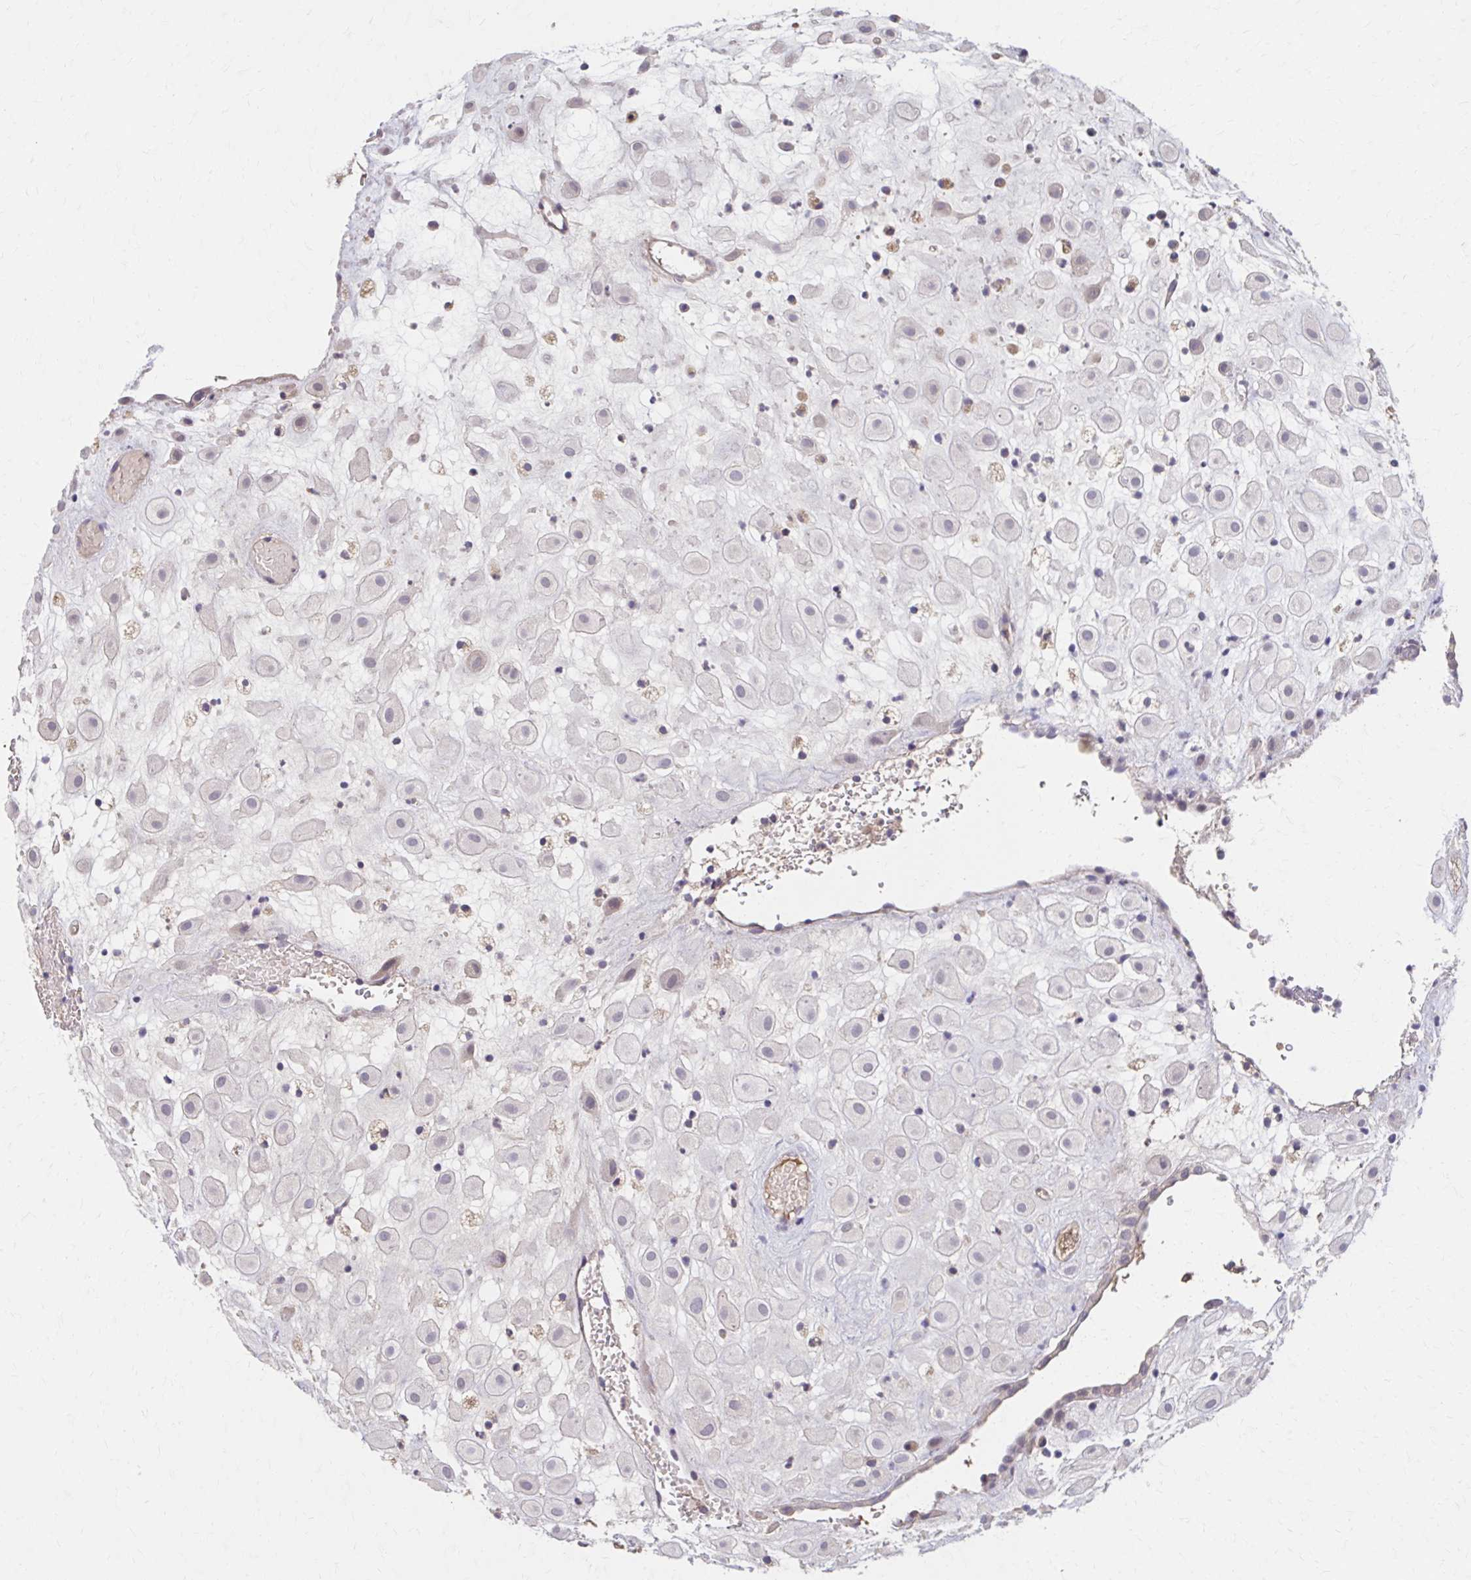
{"staining": {"intensity": "negative", "quantity": "none", "location": "none"}, "tissue": "placenta", "cell_type": "Decidual cells", "image_type": "normal", "snomed": [{"axis": "morphology", "description": "Normal tissue, NOS"}, {"axis": "topography", "description": "Placenta"}], "caption": "Placenta stained for a protein using immunohistochemistry (IHC) demonstrates no positivity decidual cells.", "gene": "HMGCS2", "patient": {"sex": "female", "age": 24}}